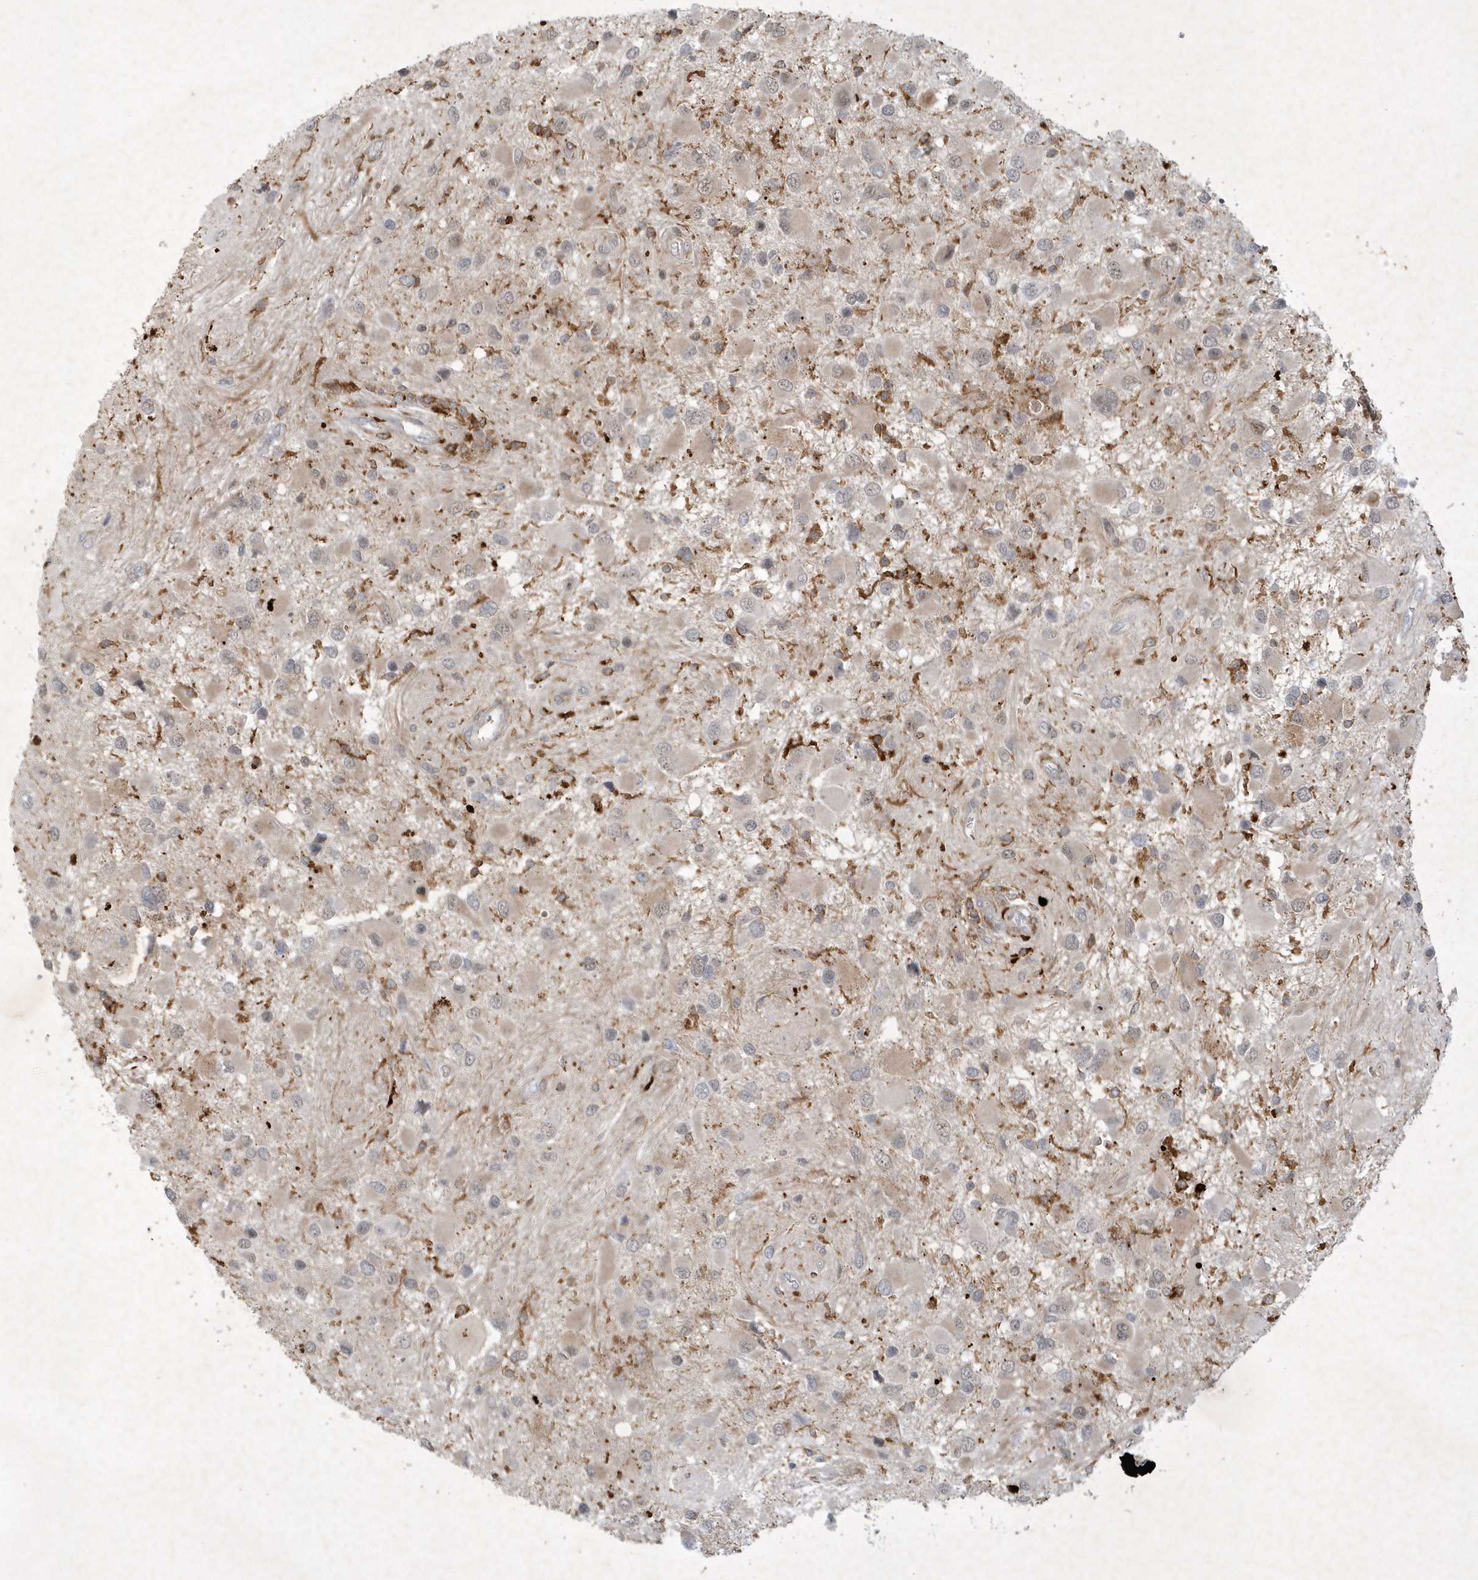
{"staining": {"intensity": "weak", "quantity": "<25%", "location": "cytoplasmic/membranous,nuclear"}, "tissue": "glioma", "cell_type": "Tumor cells", "image_type": "cancer", "snomed": [{"axis": "morphology", "description": "Glioma, malignant, High grade"}, {"axis": "topography", "description": "Brain"}], "caption": "Immunohistochemistry (IHC) photomicrograph of malignant glioma (high-grade) stained for a protein (brown), which shows no positivity in tumor cells. (Brightfield microscopy of DAB (3,3'-diaminobenzidine) immunohistochemistry at high magnification).", "gene": "THG1L", "patient": {"sex": "male", "age": 53}}